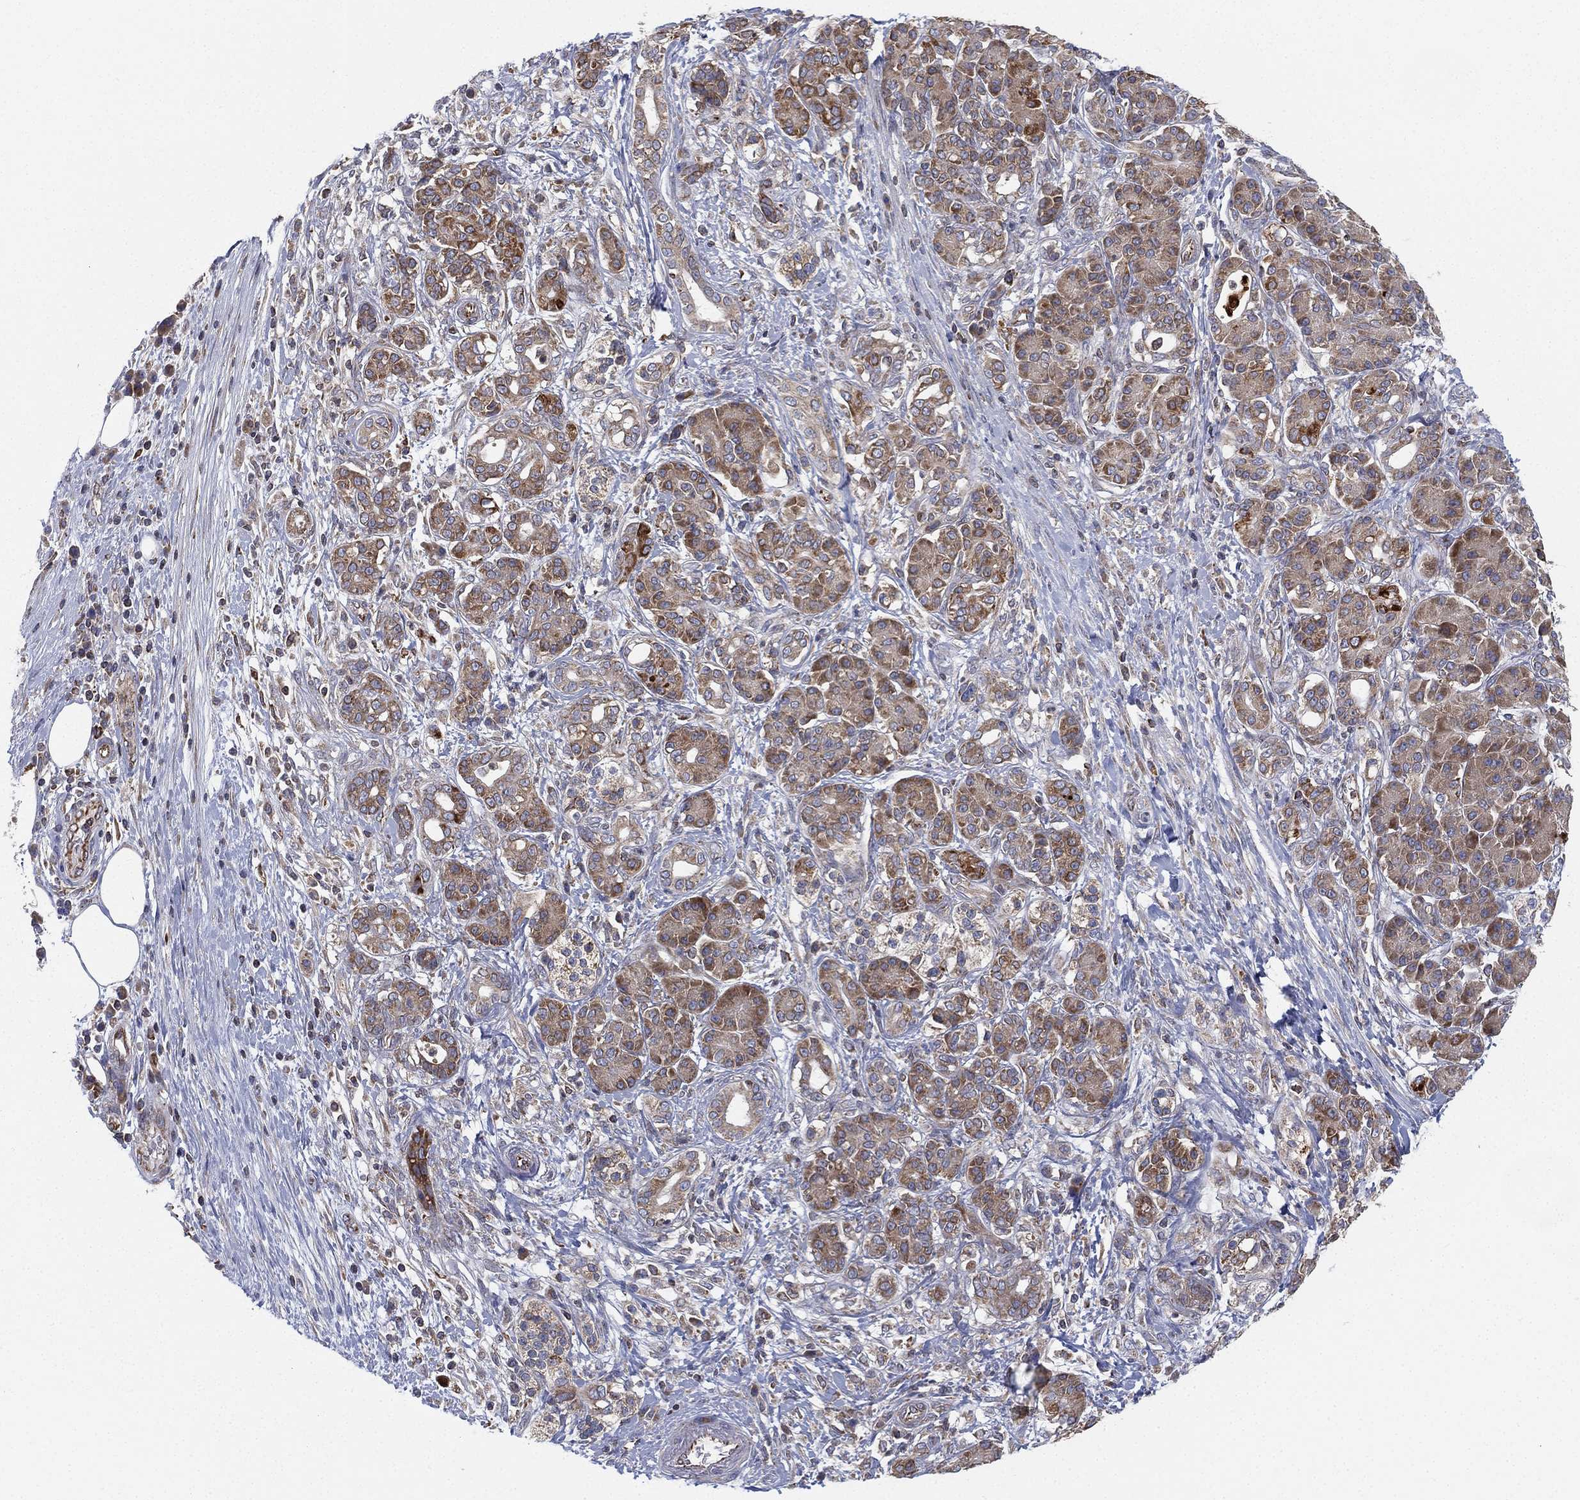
{"staining": {"intensity": "moderate", "quantity": "25%-75%", "location": "cytoplasmic/membranous"}, "tissue": "pancreatic cancer", "cell_type": "Tumor cells", "image_type": "cancer", "snomed": [{"axis": "morphology", "description": "Adenocarcinoma, NOS"}, {"axis": "topography", "description": "Pancreas"}], "caption": "Moderate cytoplasmic/membranous staining for a protein is appreciated in about 25%-75% of tumor cells of adenocarcinoma (pancreatic) using immunohistochemistry (IHC).", "gene": "CYB5B", "patient": {"sex": "female", "age": 73}}